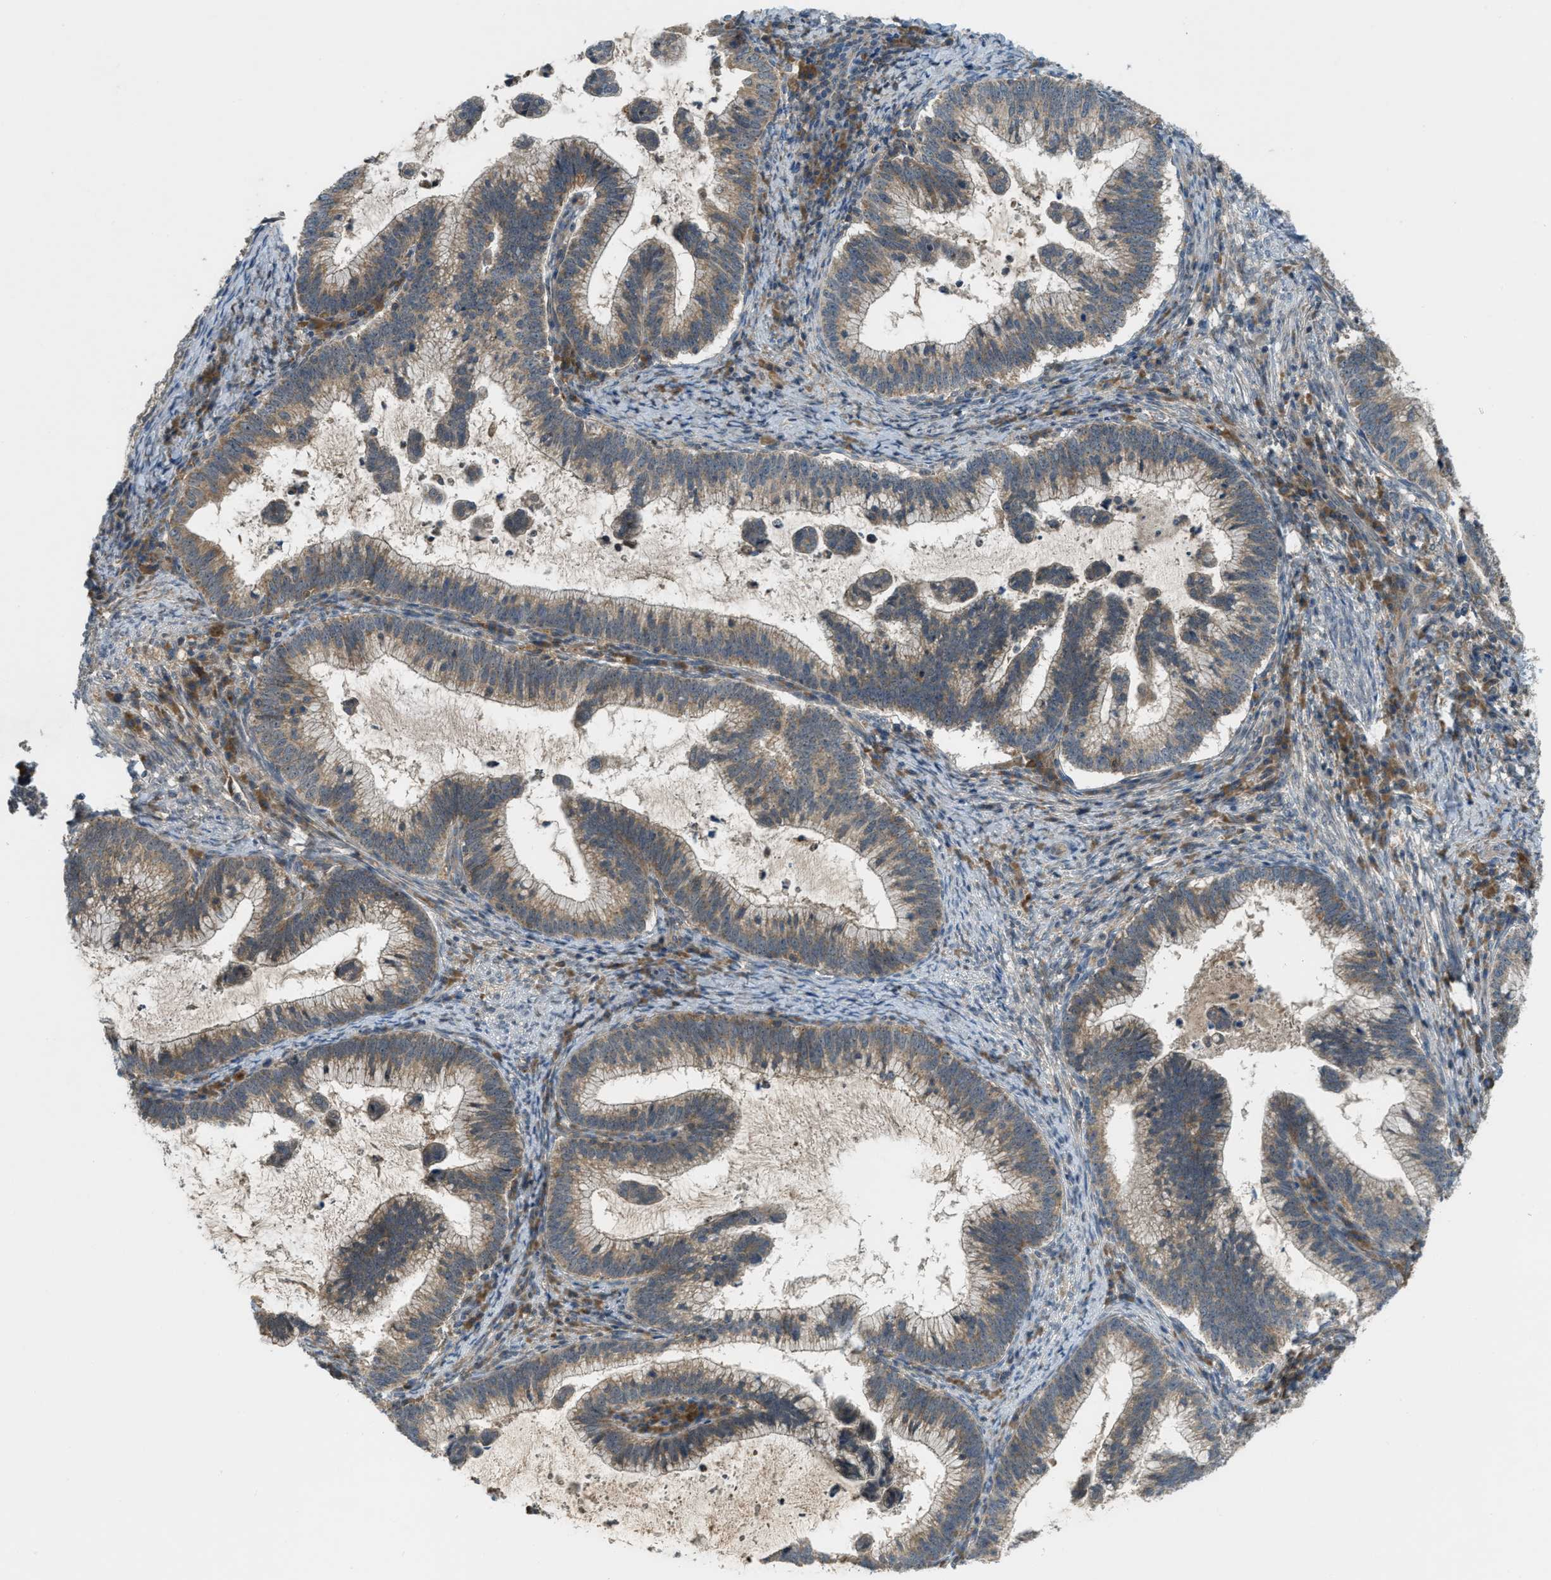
{"staining": {"intensity": "weak", "quantity": "25%-75%", "location": "cytoplasmic/membranous"}, "tissue": "cervical cancer", "cell_type": "Tumor cells", "image_type": "cancer", "snomed": [{"axis": "morphology", "description": "Adenocarcinoma, NOS"}, {"axis": "topography", "description": "Cervix"}], "caption": "Brown immunohistochemical staining in cervical cancer (adenocarcinoma) reveals weak cytoplasmic/membranous positivity in approximately 25%-75% of tumor cells.", "gene": "ZNF71", "patient": {"sex": "female", "age": 36}}